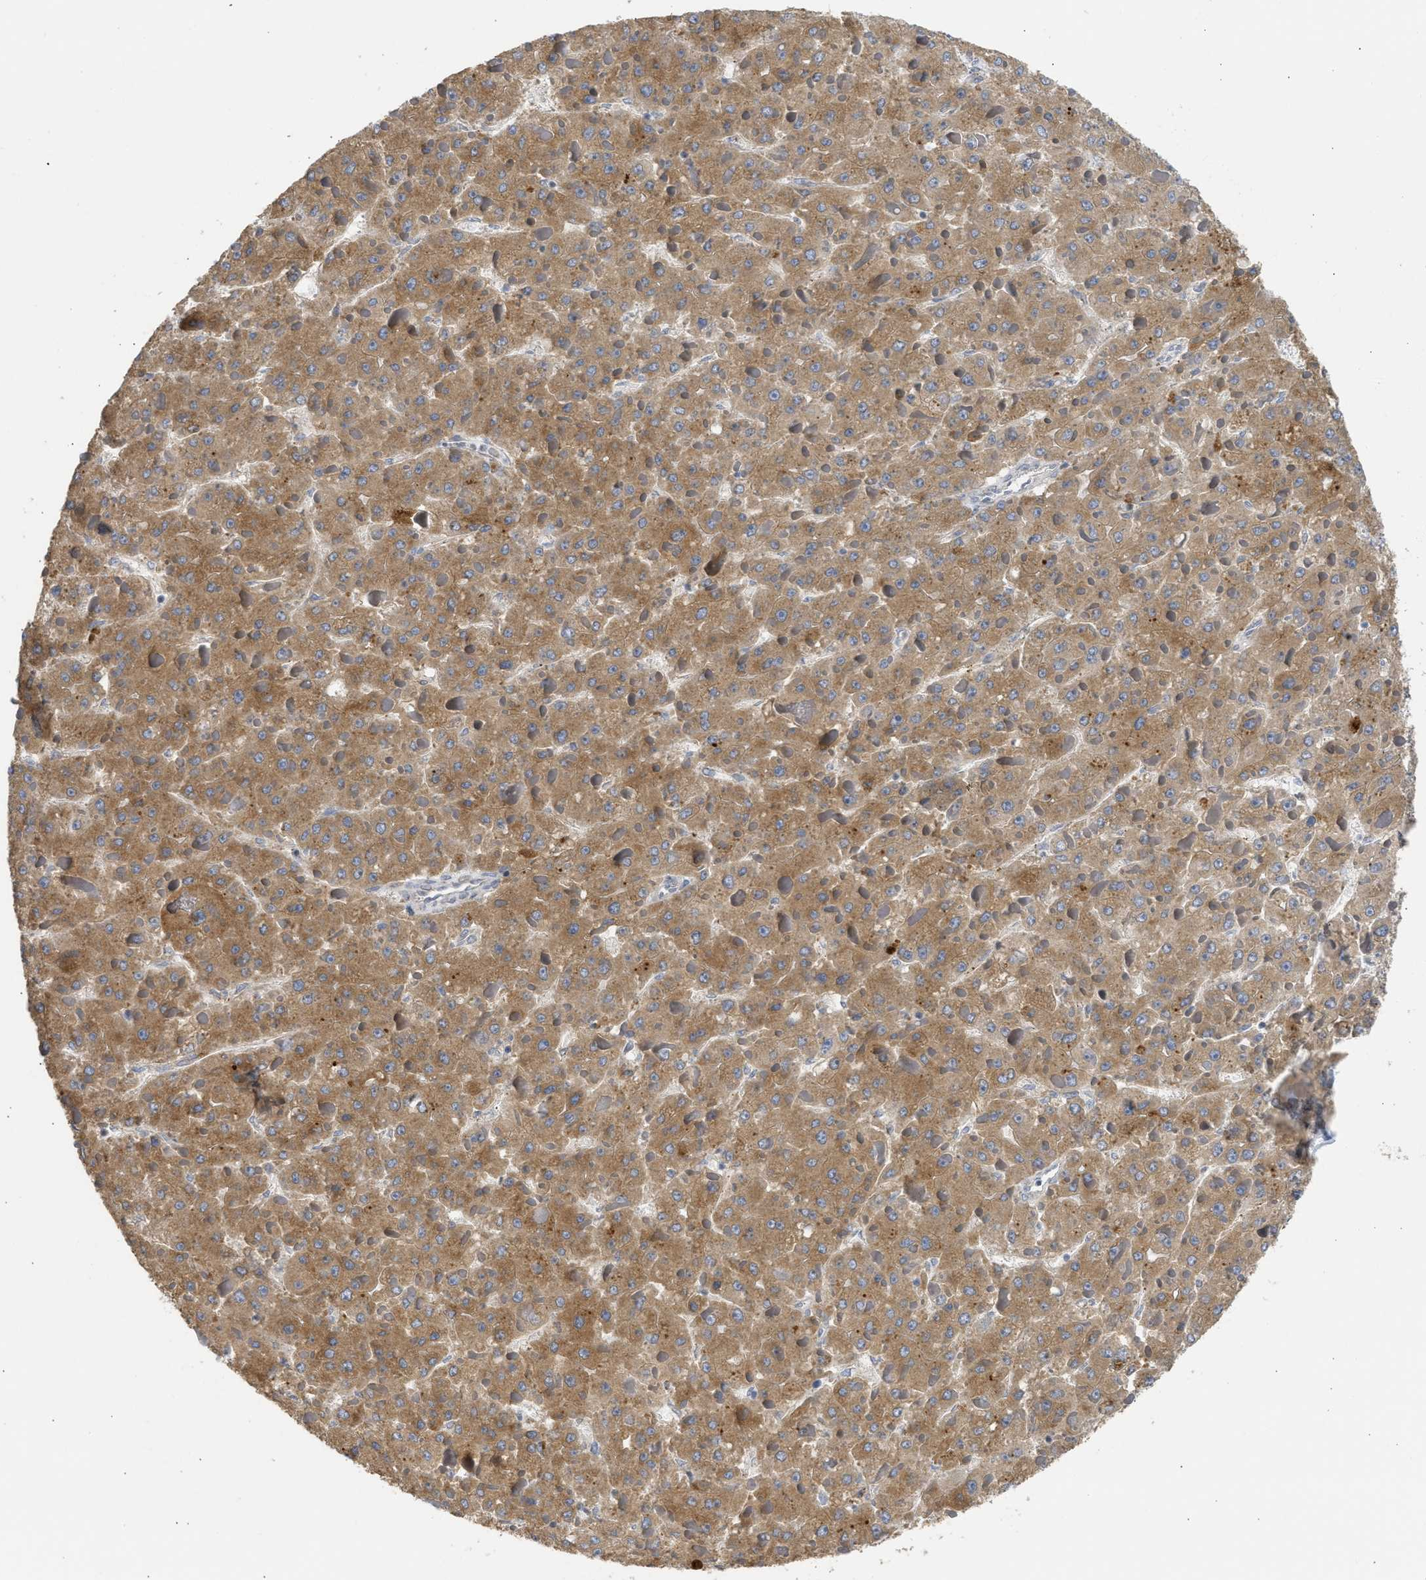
{"staining": {"intensity": "moderate", "quantity": ">75%", "location": "cytoplasmic/membranous"}, "tissue": "liver cancer", "cell_type": "Tumor cells", "image_type": "cancer", "snomed": [{"axis": "morphology", "description": "Carcinoma, Hepatocellular, NOS"}, {"axis": "topography", "description": "Liver"}], "caption": "IHC micrograph of hepatocellular carcinoma (liver) stained for a protein (brown), which reveals medium levels of moderate cytoplasmic/membranous positivity in about >75% of tumor cells.", "gene": "TMED1", "patient": {"sex": "female", "age": 73}}